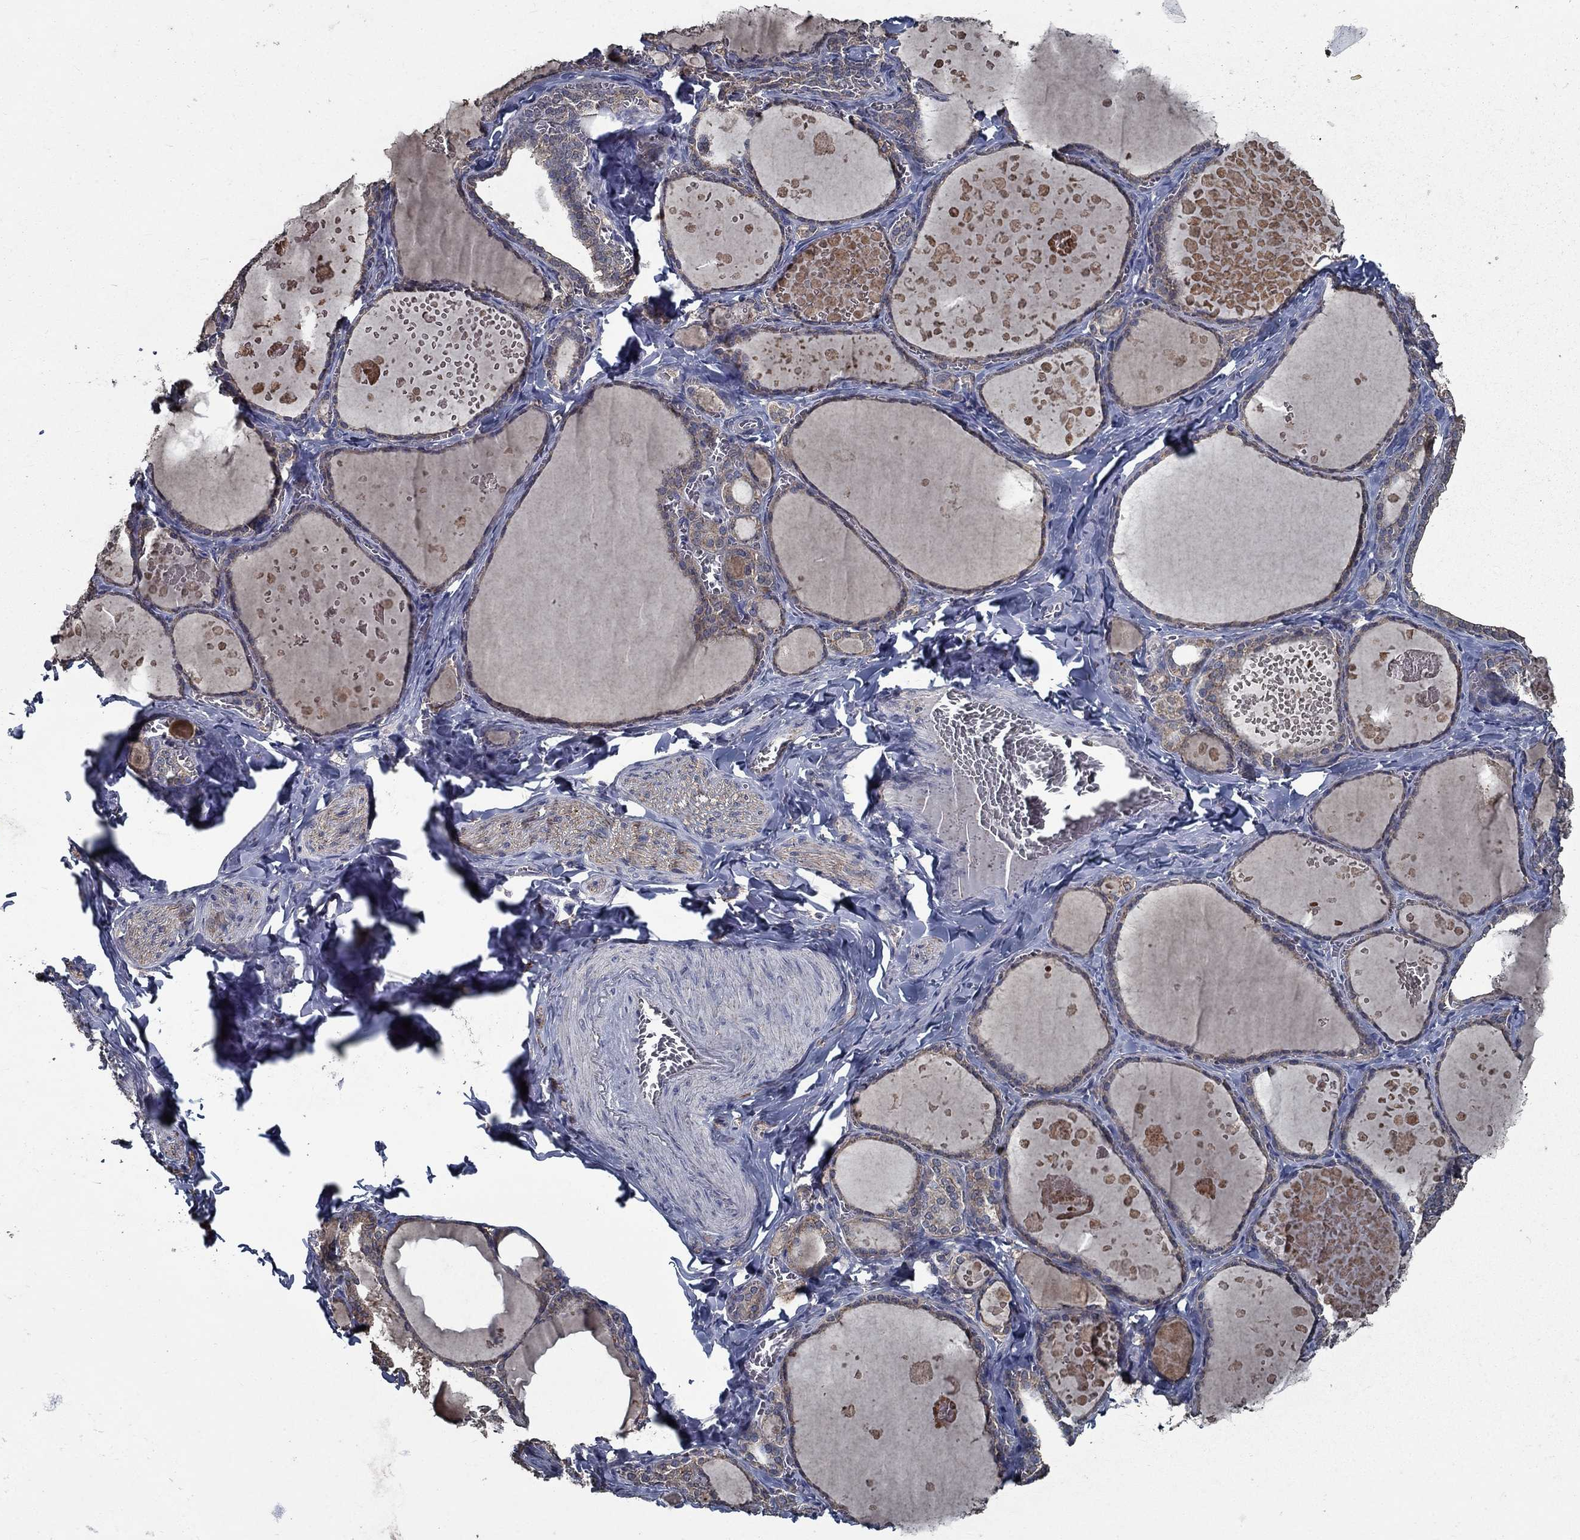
{"staining": {"intensity": "weak", "quantity": ">75%", "location": "cytoplasmic/membranous"}, "tissue": "thyroid gland", "cell_type": "Glandular cells", "image_type": "normal", "snomed": [{"axis": "morphology", "description": "Normal tissue, NOS"}, {"axis": "topography", "description": "Thyroid gland"}], "caption": "A brown stain shows weak cytoplasmic/membranous staining of a protein in glandular cells of normal human thyroid gland.", "gene": "SLC44A1", "patient": {"sex": "female", "age": 56}}